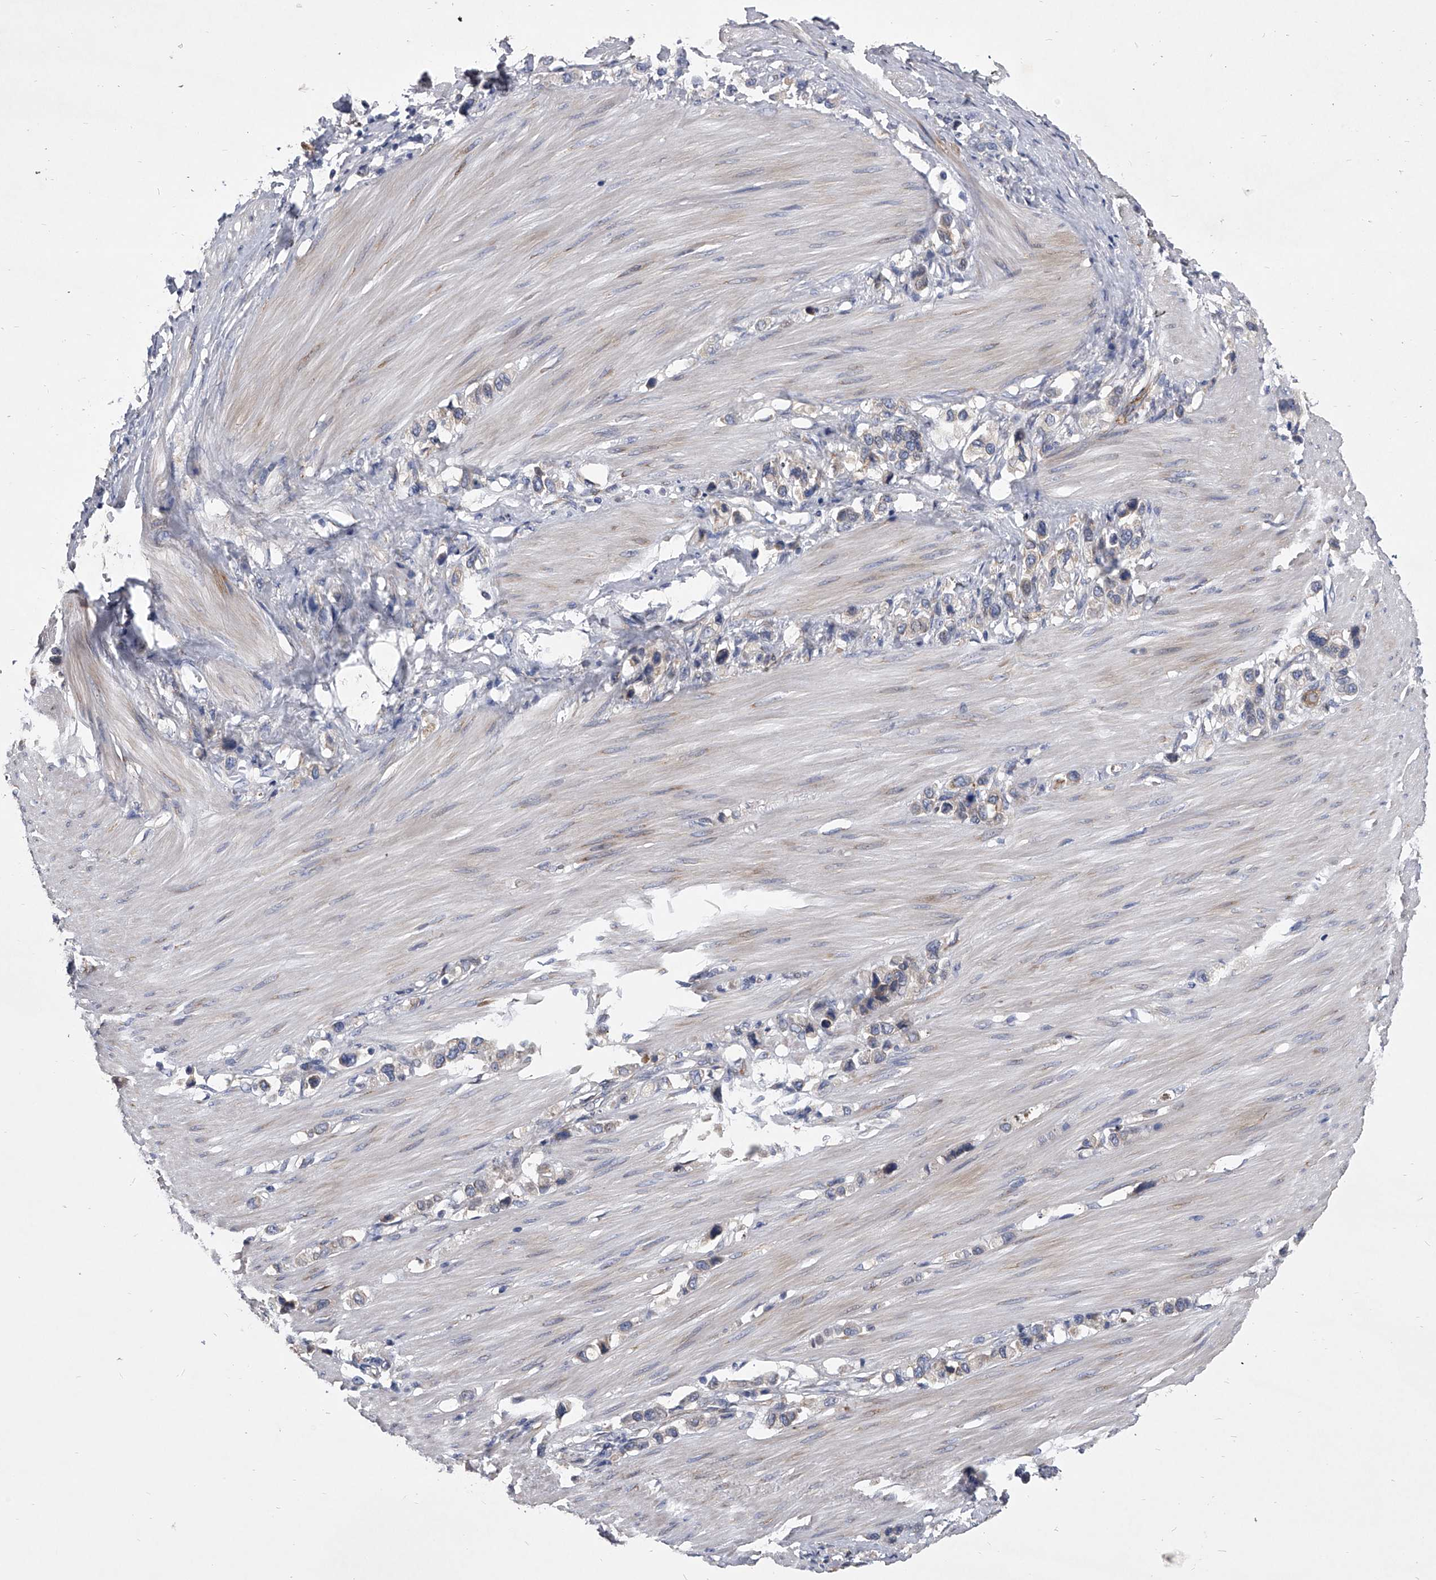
{"staining": {"intensity": "negative", "quantity": "none", "location": "none"}, "tissue": "stomach cancer", "cell_type": "Tumor cells", "image_type": "cancer", "snomed": [{"axis": "morphology", "description": "Adenocarcinoma, NOS"}, {"axis": "topography", "description": "Stomach"}], "caption": "Stomach cancer stained for a protein using IHC reveals no expression tumor cells.", "gene": "CCR4", "patient": {"sex": "female", "age": 65}}